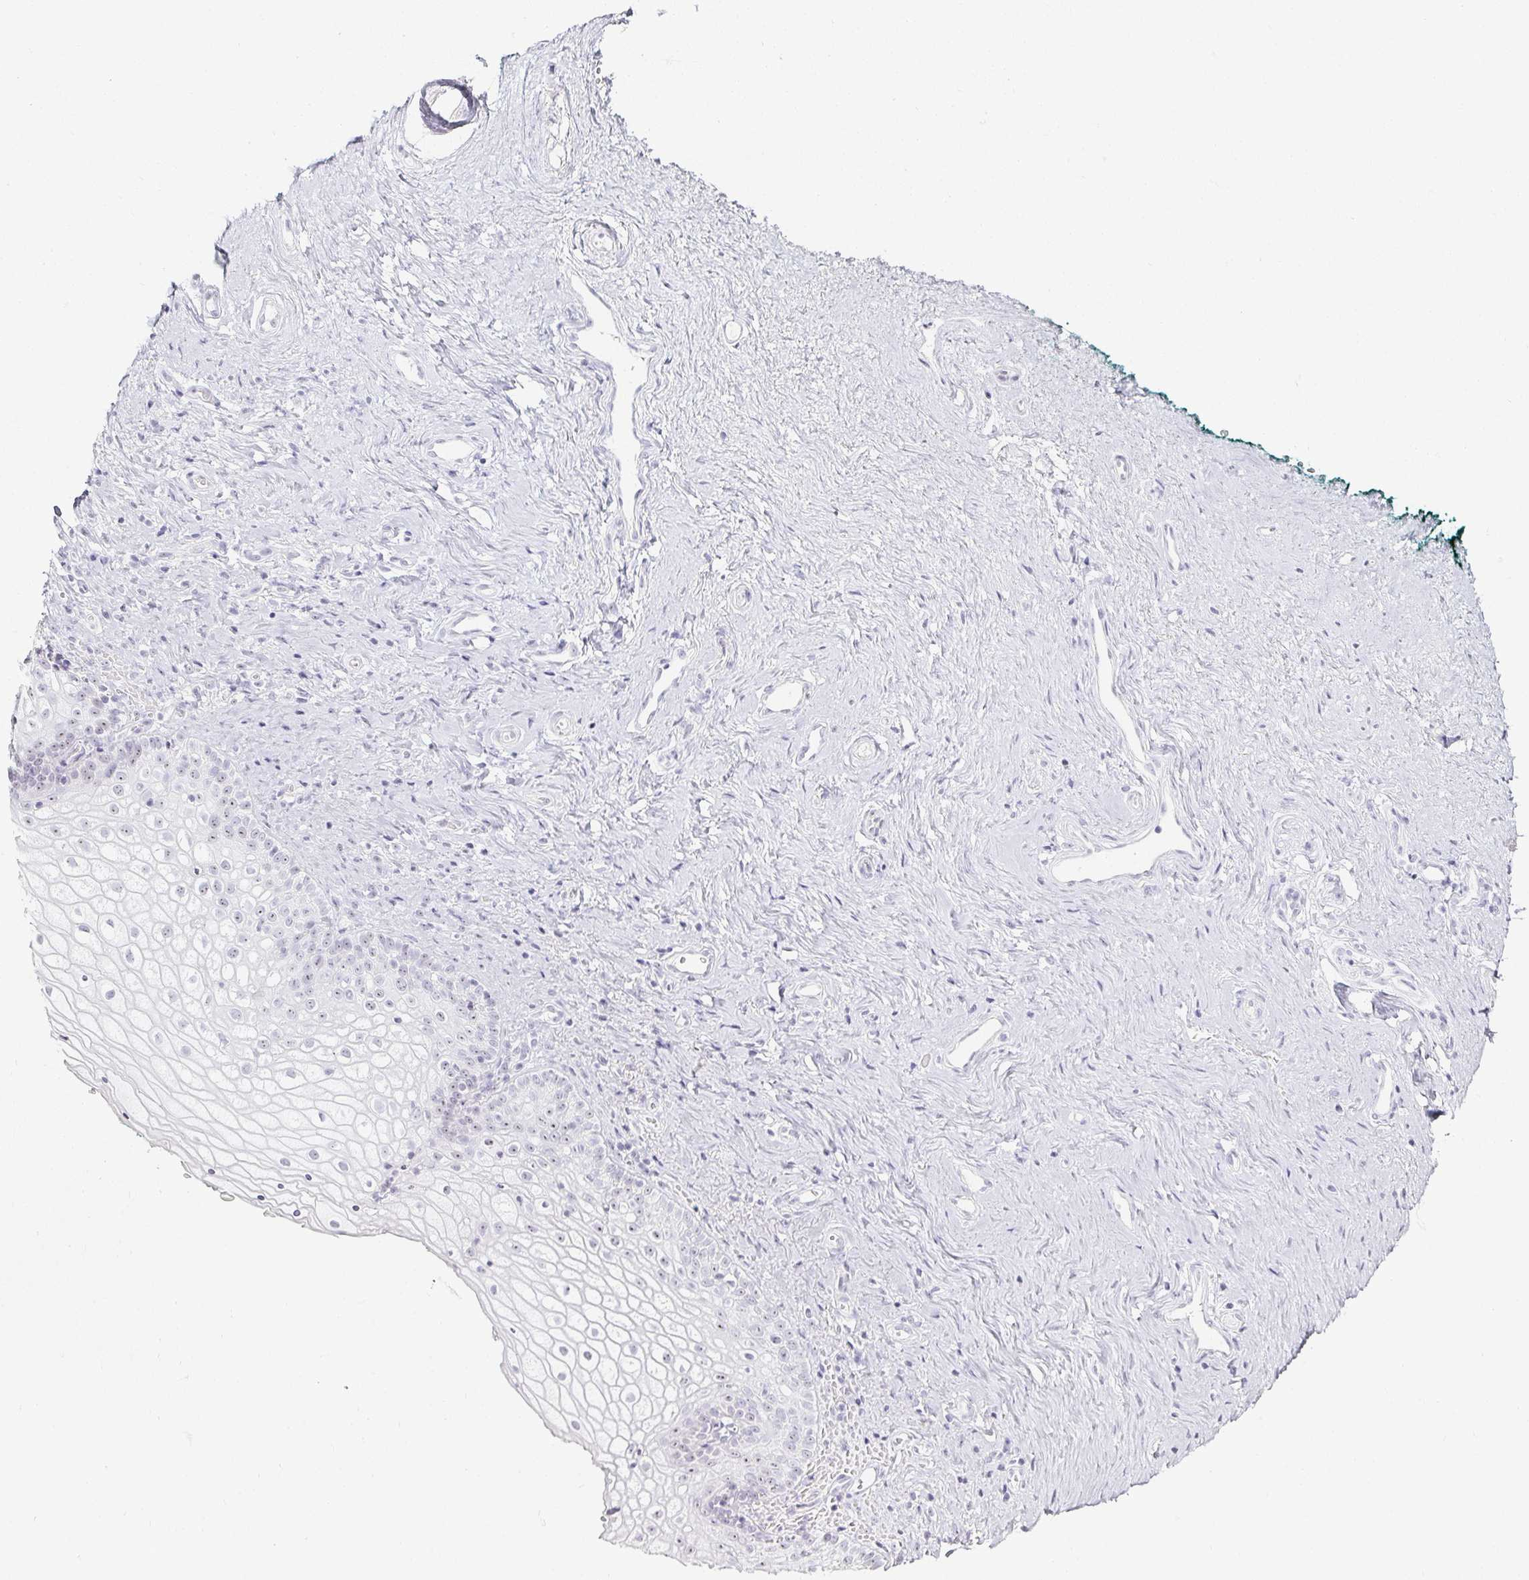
{"staining": {"intensity": "negative", "quantity": "none", "location": "none"}, "tissue": "vagina", "cell_type": "Squamous epithelial cells", "image_type": "normal", "snomed": [{"axis": "morphology", "description": "Normal tissue, NOS"}, {"axis": "topography", "description": "Vagina"}], "caption": "Immunohistochemistry (IHC) image of benign vagina stained for a protein (brown), which exhibits no expression in squamous epithelial cells. (DAB immunohistochemistry with hematoxylin counter stain).", "gene": "ACAN", "patient": {"sex": "female", "age": 59}}